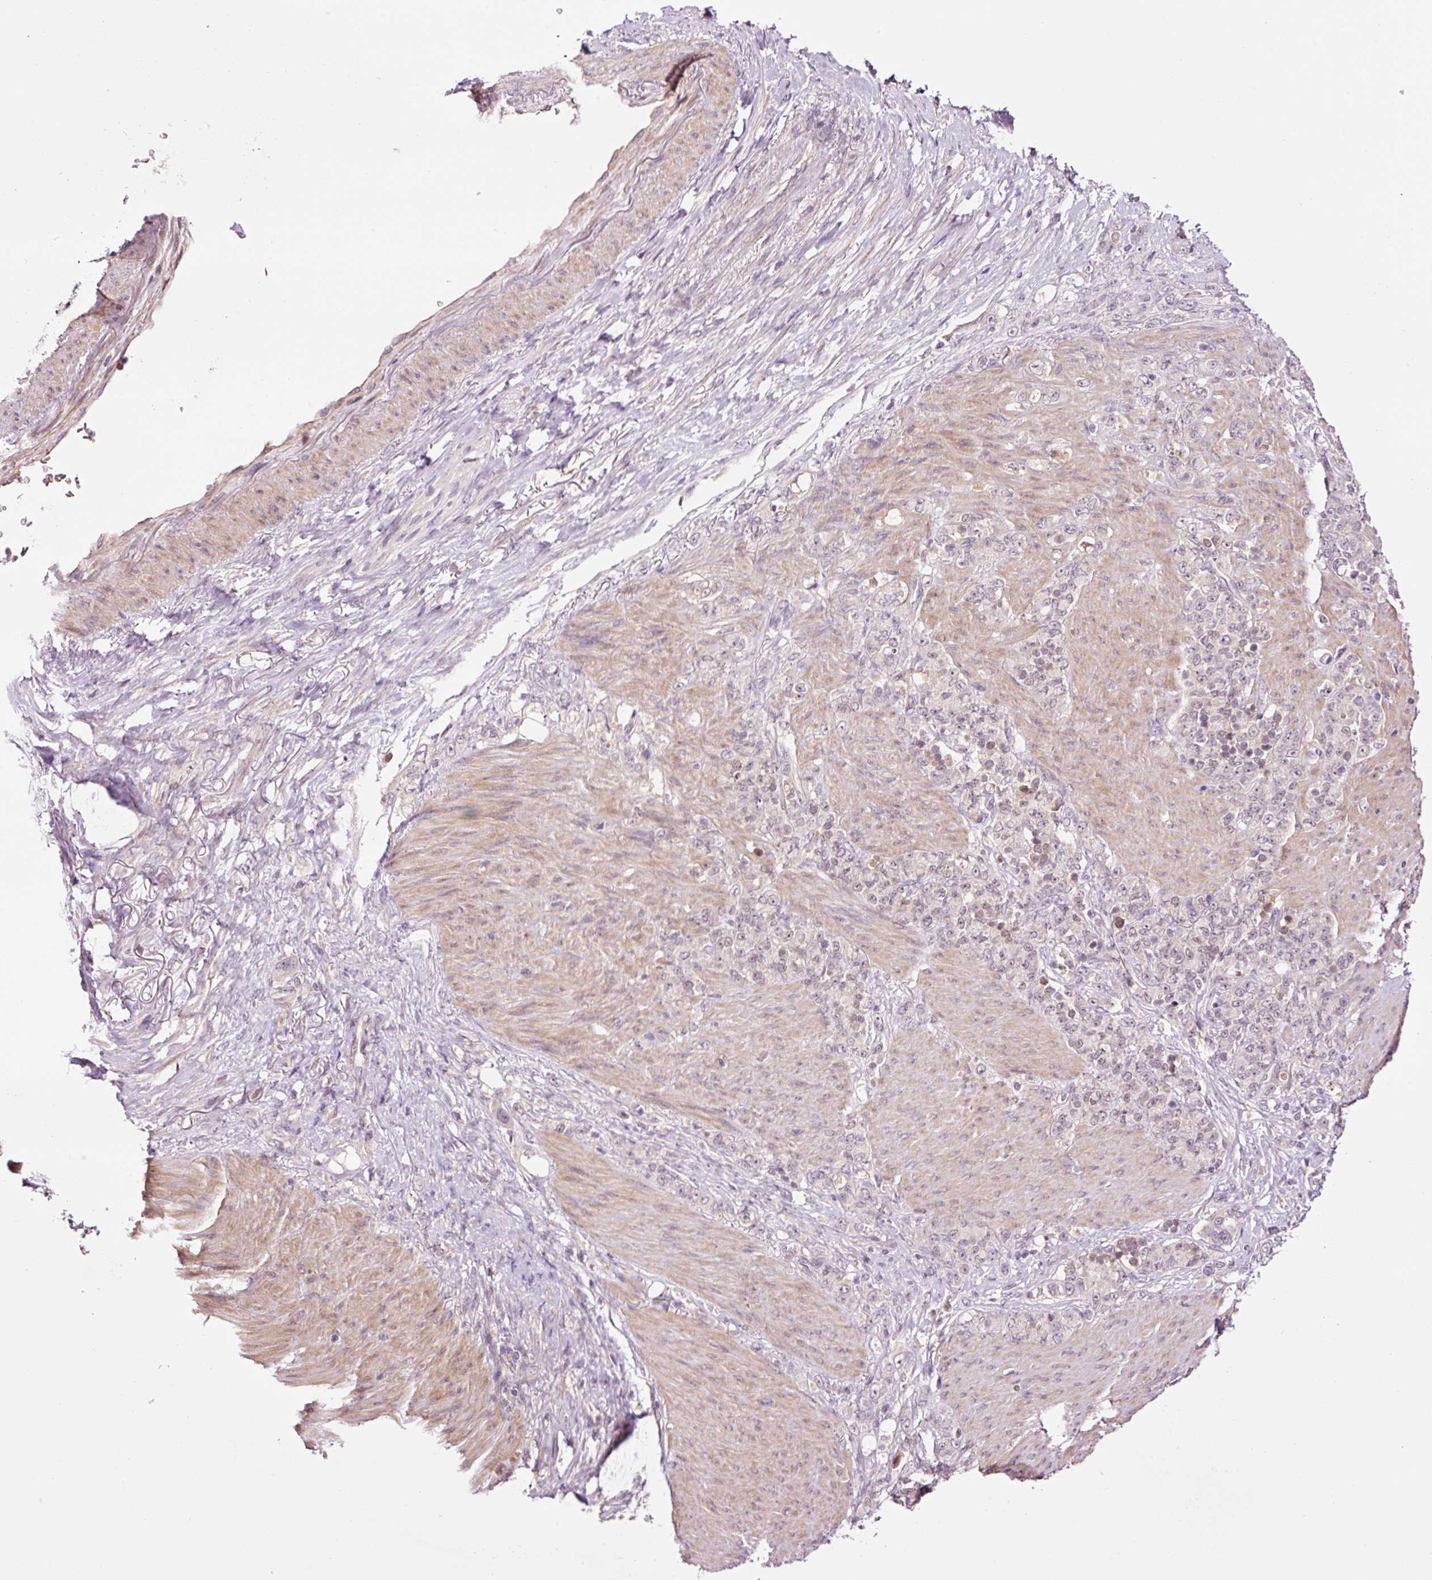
{"staining": {"intensity": "negative", "quantity": "none", "location": "none"}, "tissue": "stomach cancer", "cell_type": "Tumor cells", "image_type": "cancer", "snomed": [{"axis": "morphology", "description": "Normal tissue, NOS"}, {"axis": "morphology", "description": "Adenocarcinoma, NOS"}, {"axis": "topography", "description": "Stomach"}], "caption": "A photomicrograph of stomach cancer stained for a protein shows no brown staining in tumor cells.", "gene": "DPPA4", "patient": {"sex": "female", "age": 79}}